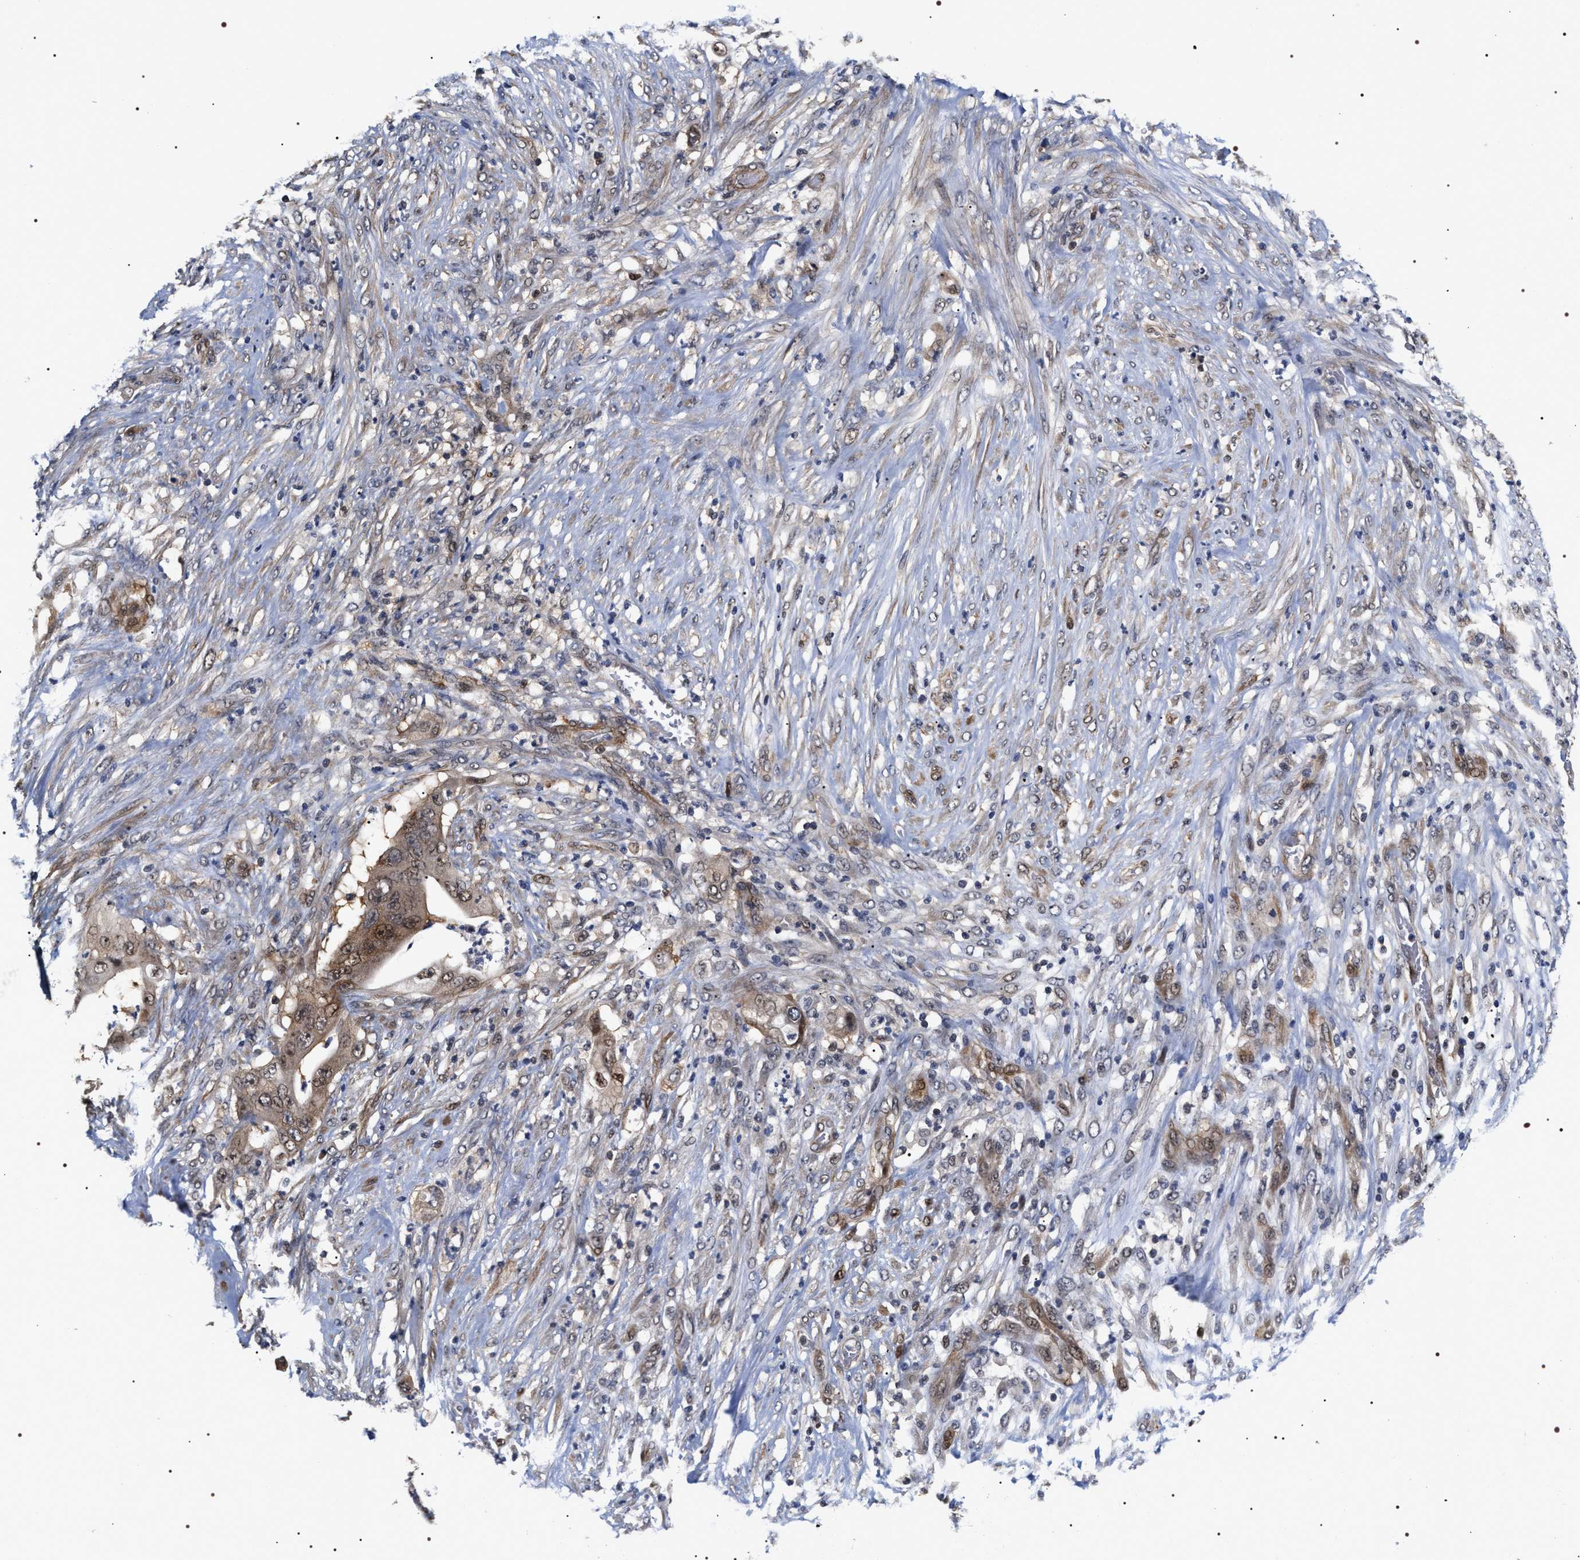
{"staining": {"intensity": "weak", "quantity": ">75%", "location": "cytoplasmic/membranous,nuclear"}, "tissue": "stomach cancer", "cell_type": "Tumor cells", "image_type": "cancer", "snomed": [{"axis": "morphology", "description": "Adenocarcinoma, NOS"}, {"axis": "topography", "description": "Stomach"}], "caption": "High-power microscopy captured an immunohistochemistry image of adenocarcinoma (stomach), revealing weak cytoplasmic/membranous and nuclear expression in about >75% of tumor cells.", "gene": "BAG6", "patient": {"sex": "female", "age": 73}}